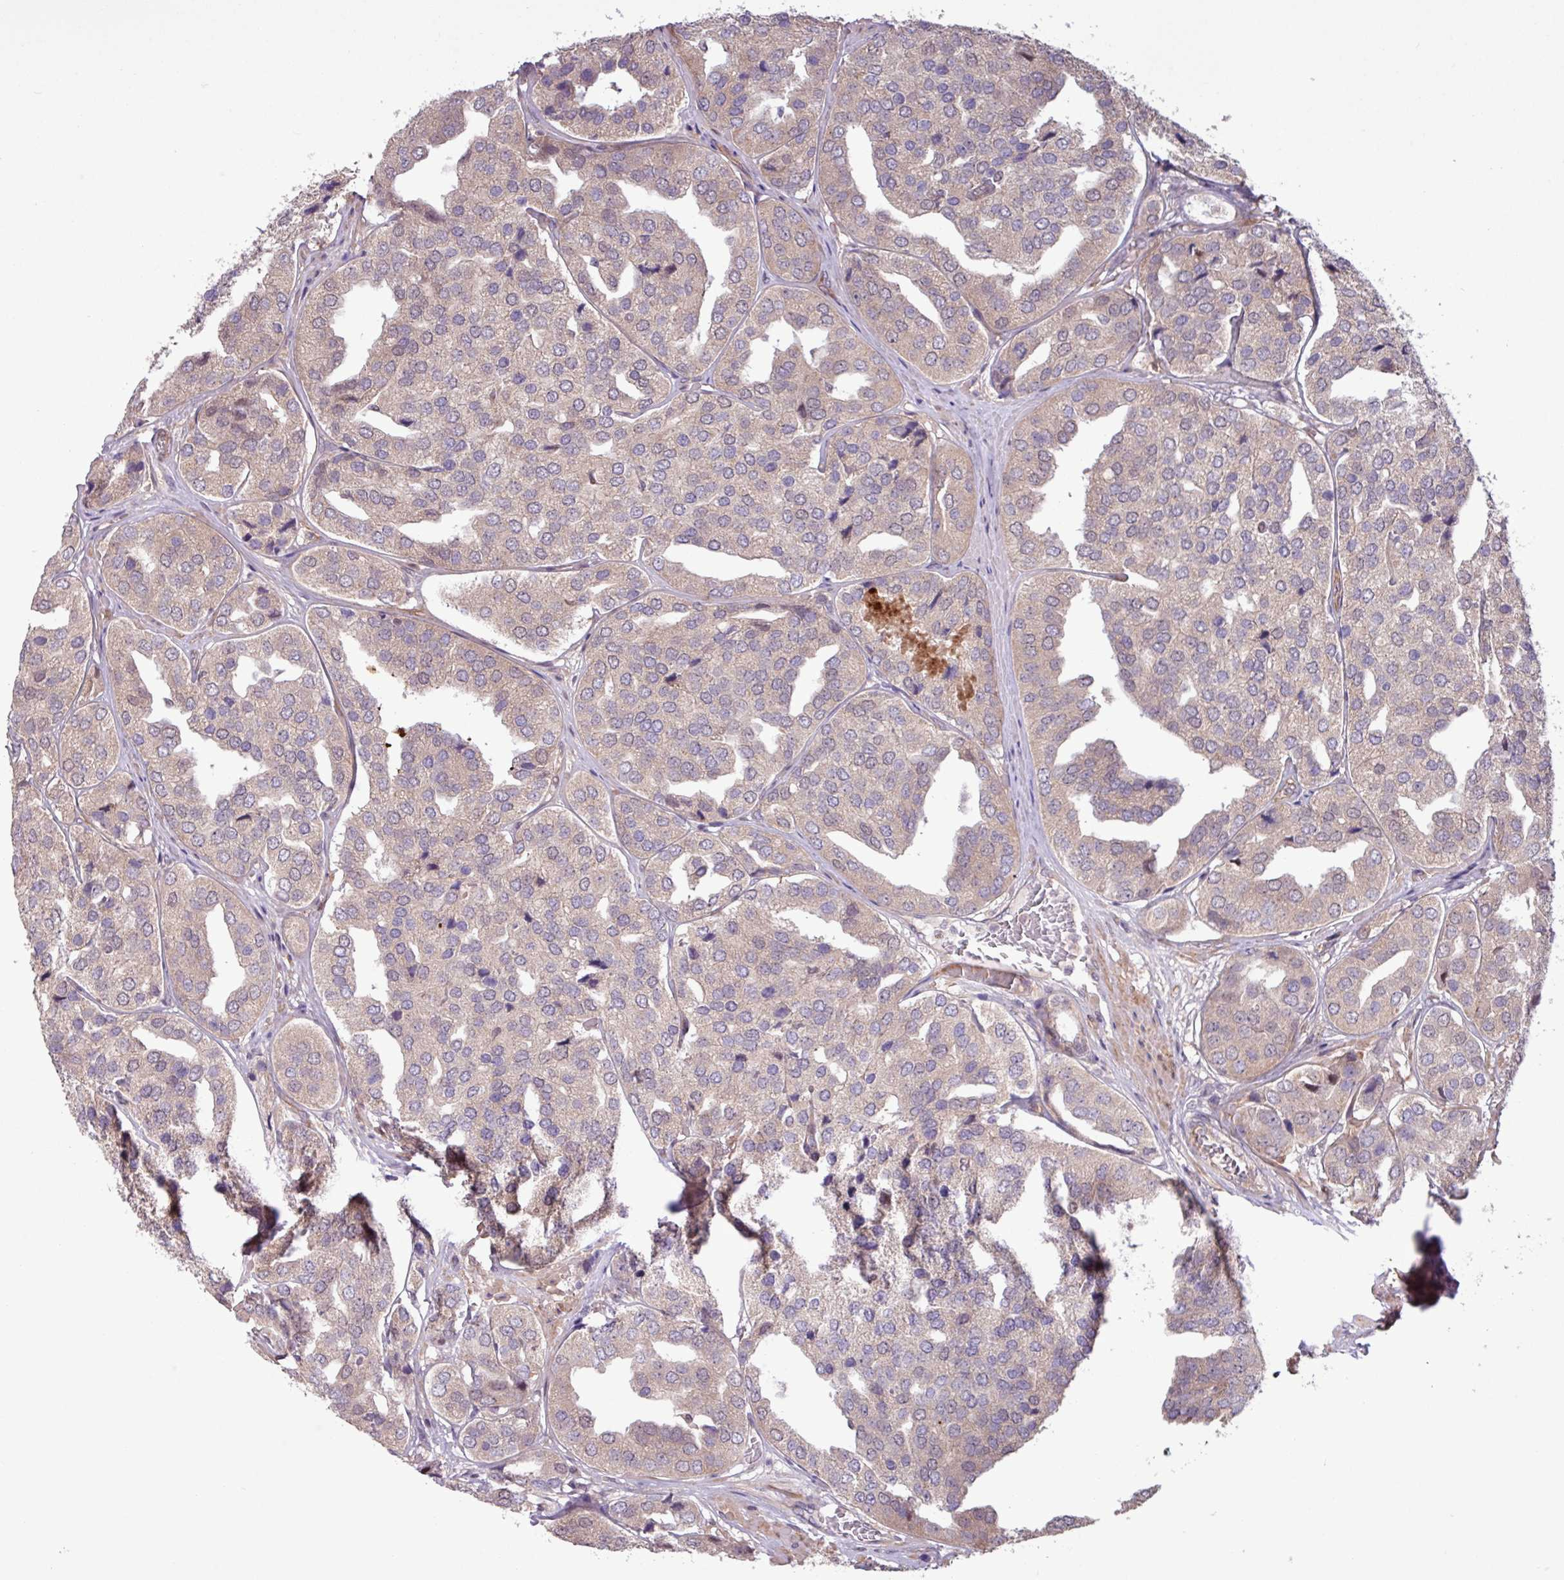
{"staining": {"intensity": "weak", "quantity": "25%-75%", "location": "cytoplasmic/membranous"}, "tissue": "prostate cancer", "cell_type": "Tumor cells", "image_type": "cancer", "snomed": [{"axis": "morphology", "description": "Adenocarcinoma, High grade"}, {"axis": "topography", "description": "Prostate"}], "caption": "Weak cytoplasmic/membranous protein positivity is seen in approximately 25%-75% of tumor cells in prostate high-grade adenocarcinoma.", "gene": "PDPR", "patient": {"sex": "male", "age": 63}}